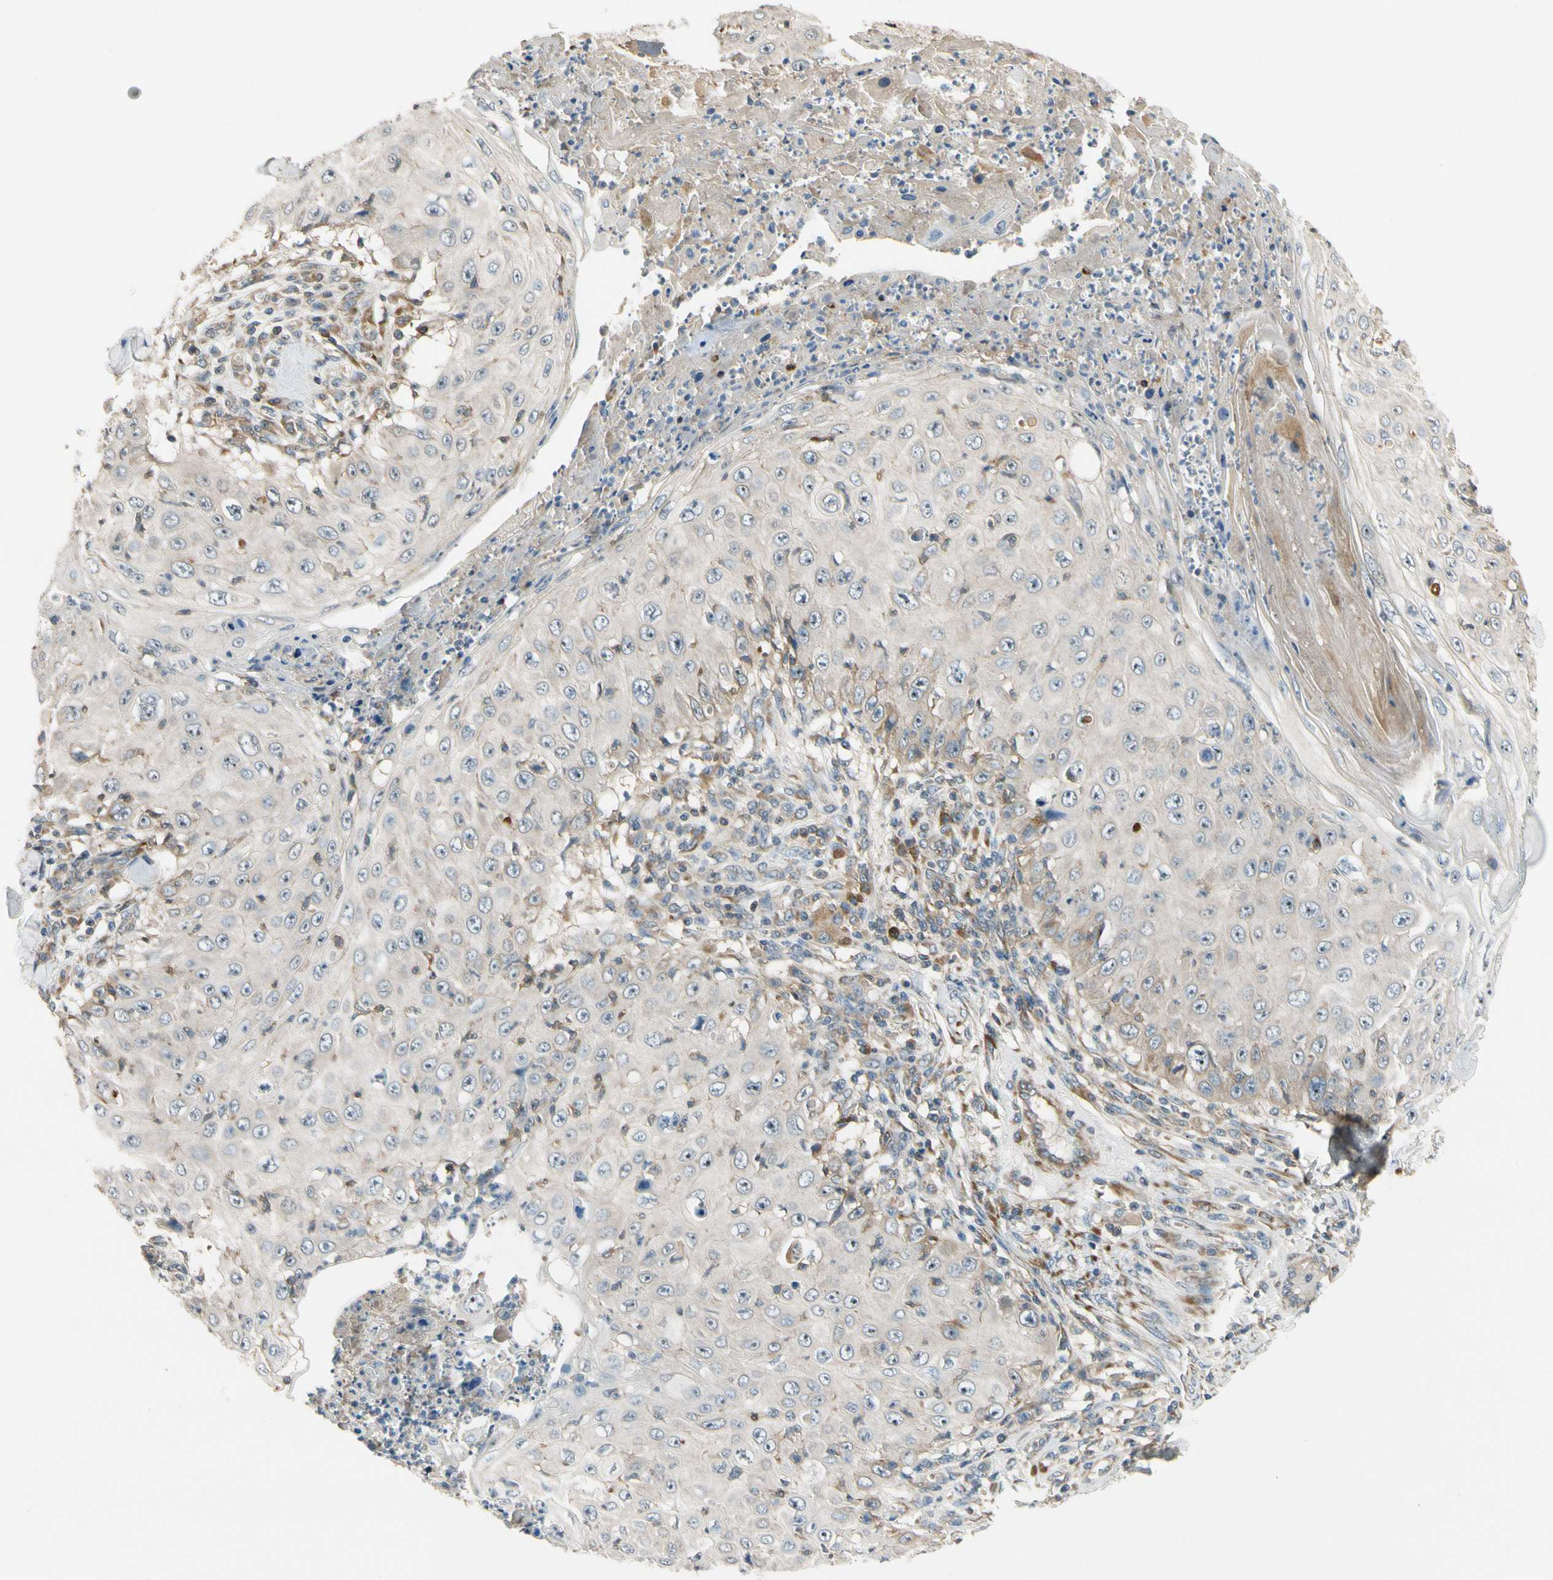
{"staining": {"intensity": "negative", "quantity": "none", "location": "none"}, "tissue": "skin cancer", "cell_type": "Tumor cells", "image_type": "cancer", "snomed": [{"axis": "morphology", "description": "Squamous cell carcinoma, NOS"}, {"axis": "topography", "description": "Skin"}], "caption": "Immunohistochemistry (IHC) histopathology image of neoplastic tissue: human skin cancer stained with DAB (3,3'-diaminobenzidine) shows no significant protein positivity in tumor cells.", "gene": "MST1R", "patient": {"sex": "male", "age": 86}}